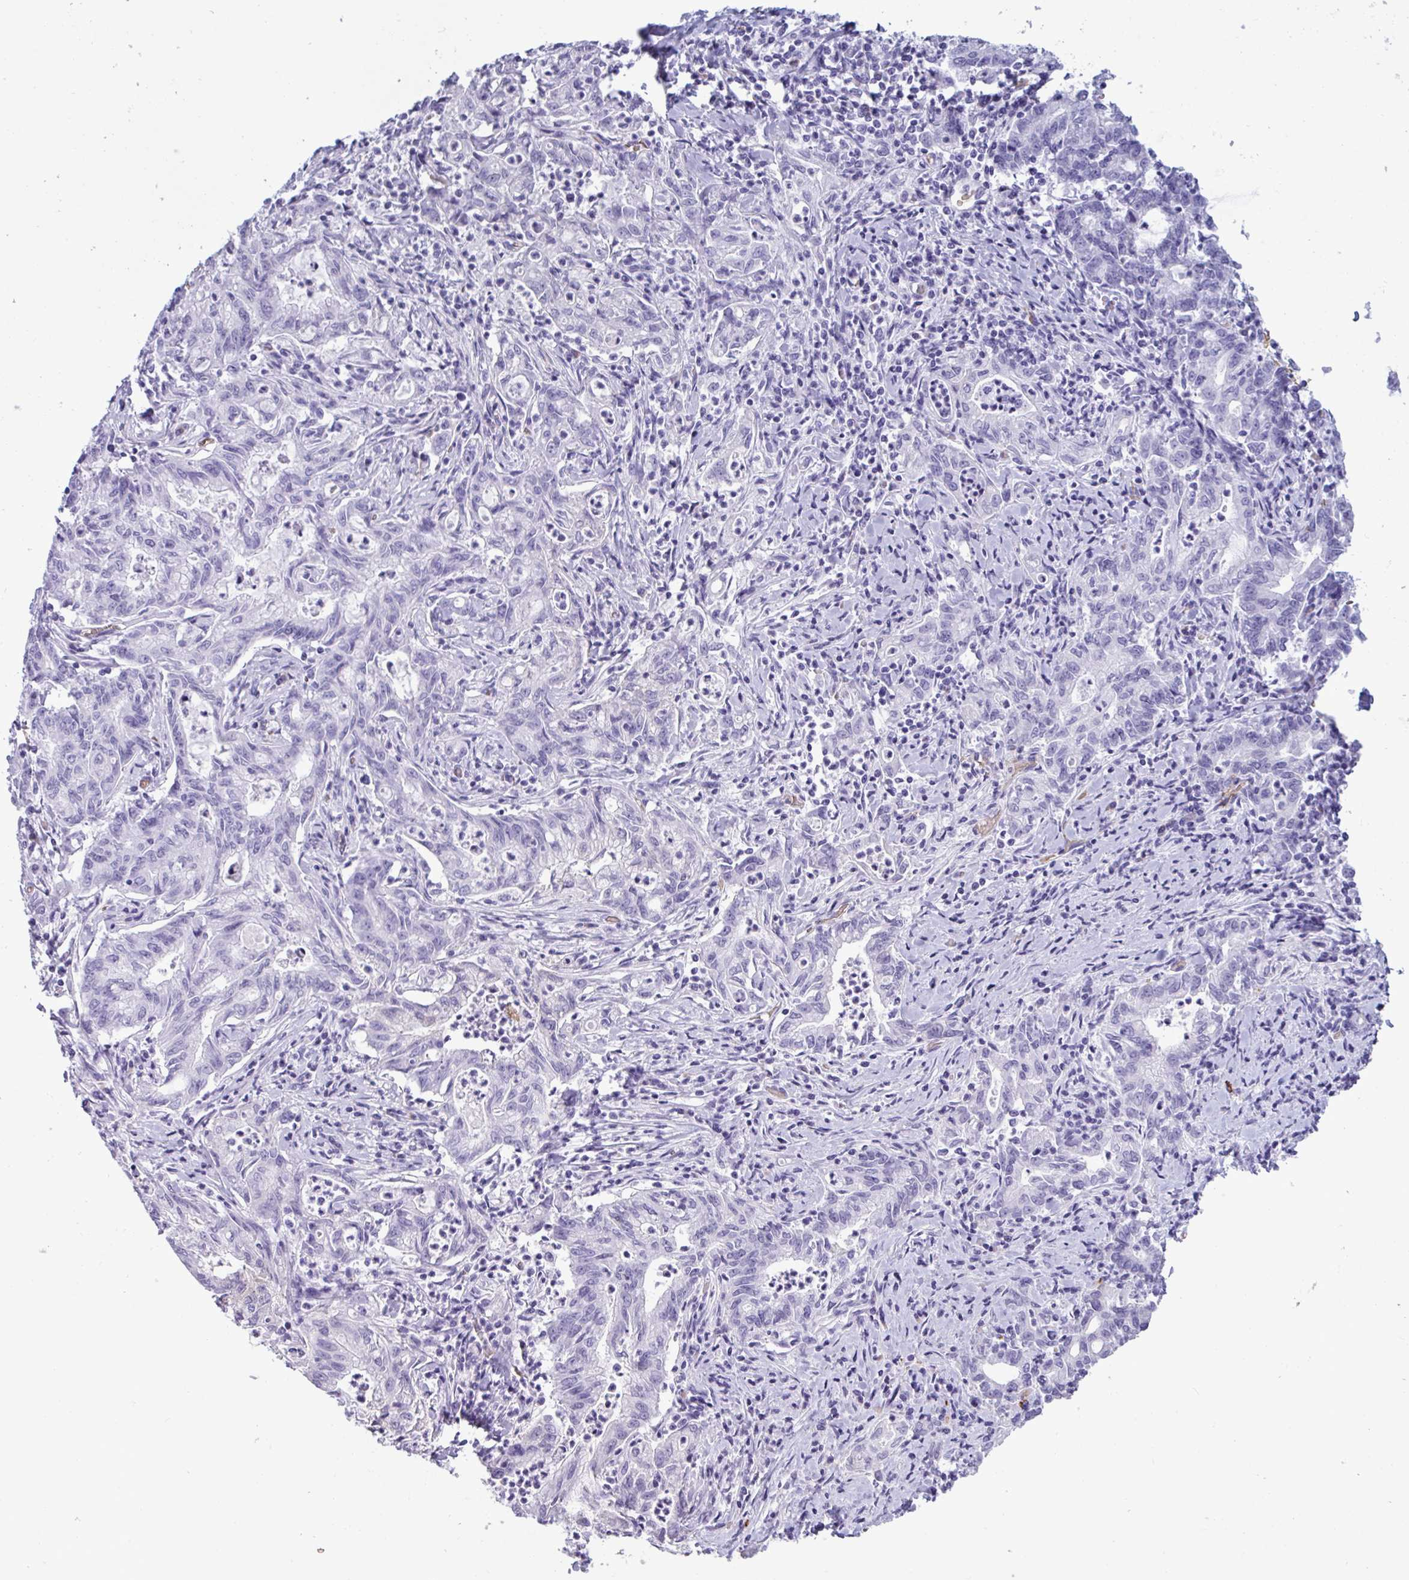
{"staining": {"intensity": "negative", "quantity": "none", "location": "none"}, "tissue": "stomach cancer", "cell_type": "Tumor cells", "image_type": "cancer", "snomed": [{"axis": "morphology", "description": "Adenocarcinoma, NOS"}, {"axis": "topography", "description": "Stomach, upper"}], "caption": "Stomach adenocarcinoma was stained to show a protein in brown. There is no significant staining in tumor cells. The staining was performed using DAB (3,3'-diaminobenzidine) to visualize the protein expression in brown, while the nuclei were stained in blue with hematoxylin (Magnification: 20x).", "gene": "SLC2A1", "patient": {"sex": "female", "age": 79}}